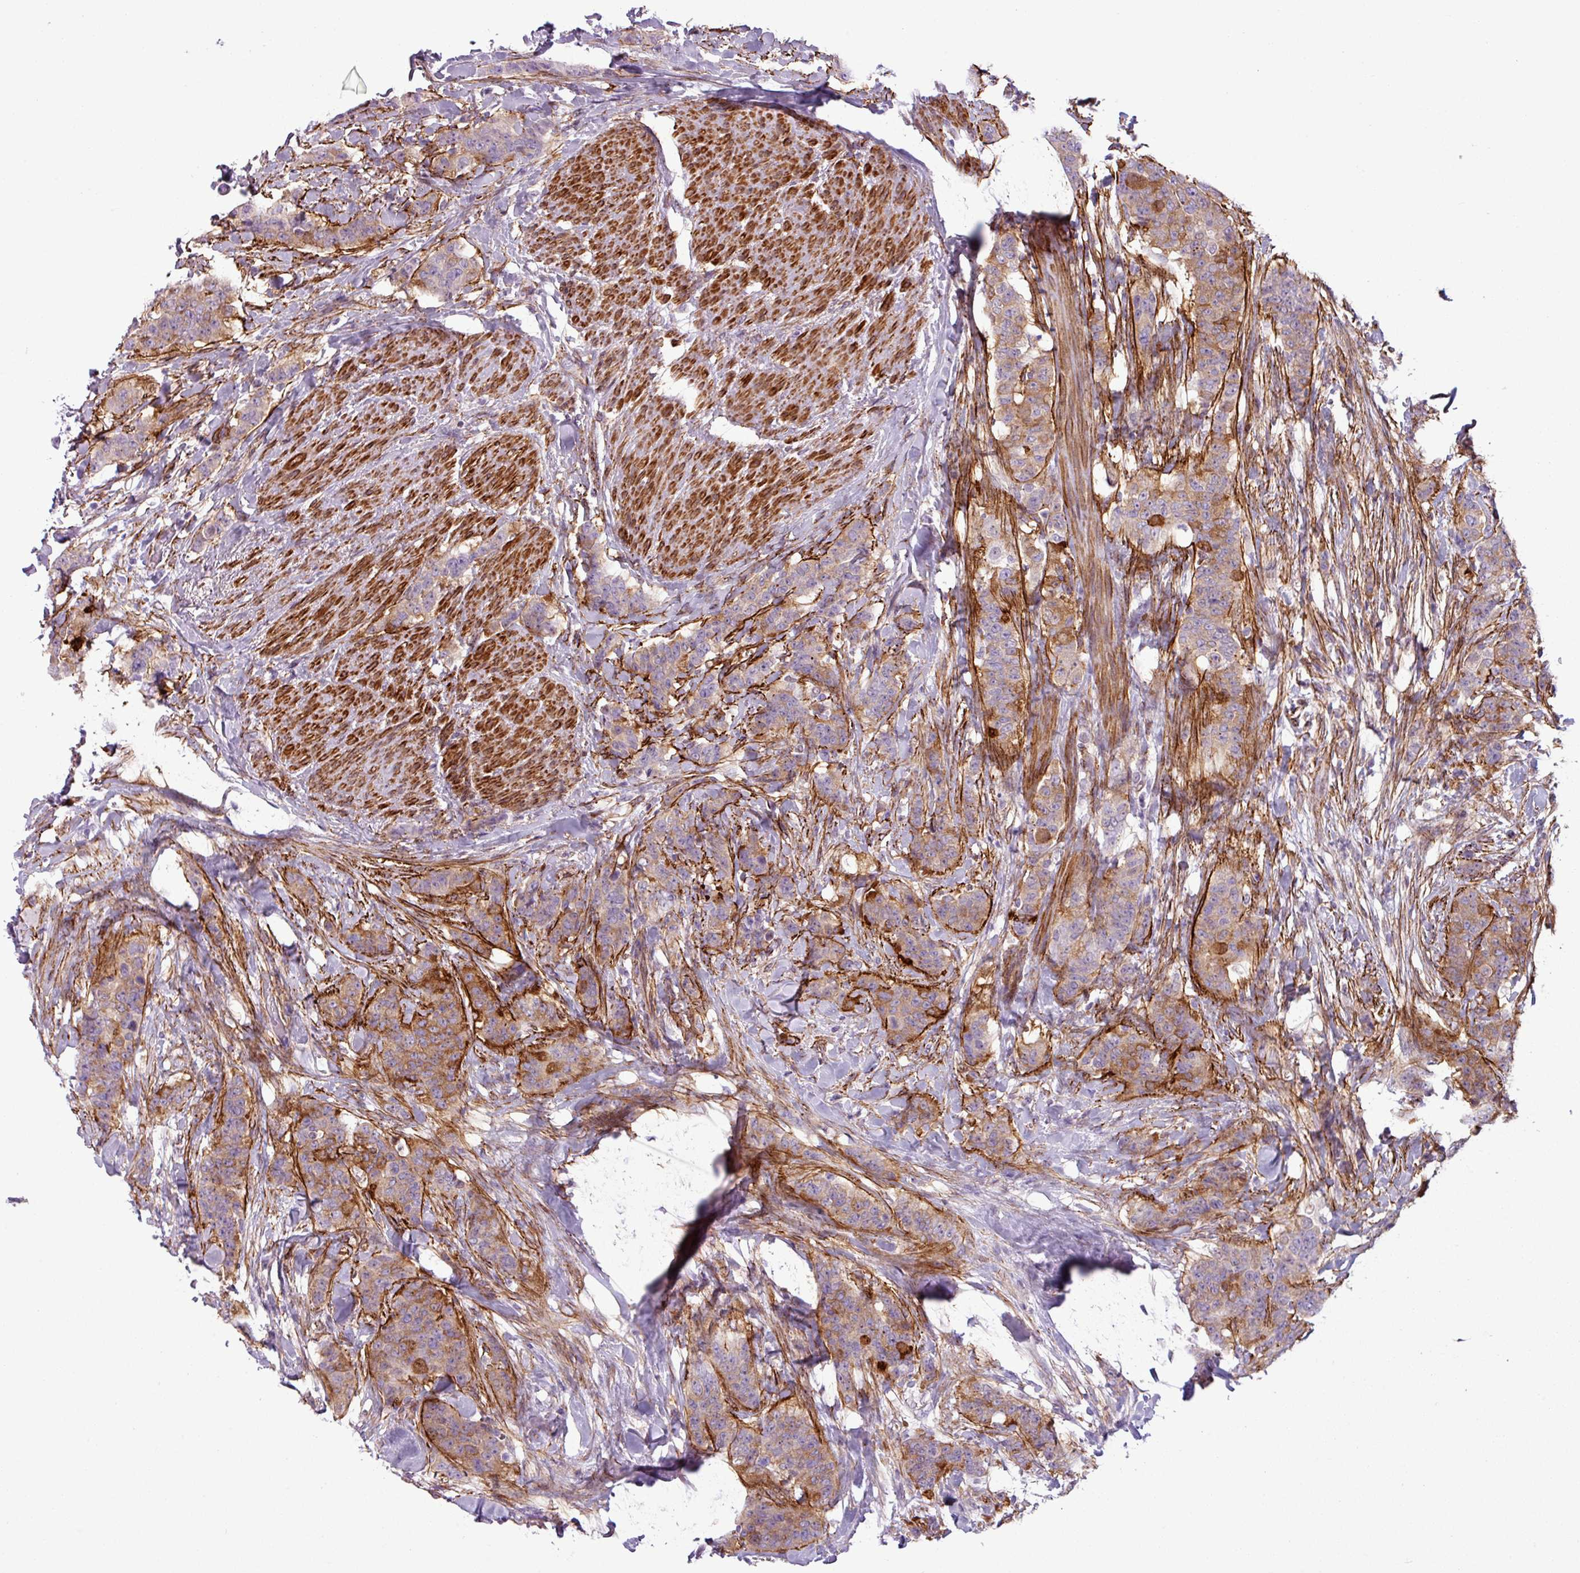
{"staining": {"intensity": "moderate", "quantity": "25%-75%", "location": "cytoplasmic/membranous"}, "tissue": "breast cancer", "cell_type": "Tumor cells", "image_type": "cancer", "snomed": [{"axis": "morphology", "description": "Duct carcinoma"}, {"axis": "topography", "description": "Breast"}], "caption": "Immunohistochemistry (IHC) of human breast cancer (infiltrating ductal carcinoma) demonstrates medium levels of moderate cytoplasmic/membranous staining in approximately 25%-75% of tumor cells.", "gene": "ATP10A", "patient": {"sex": "female", "age": 40}}